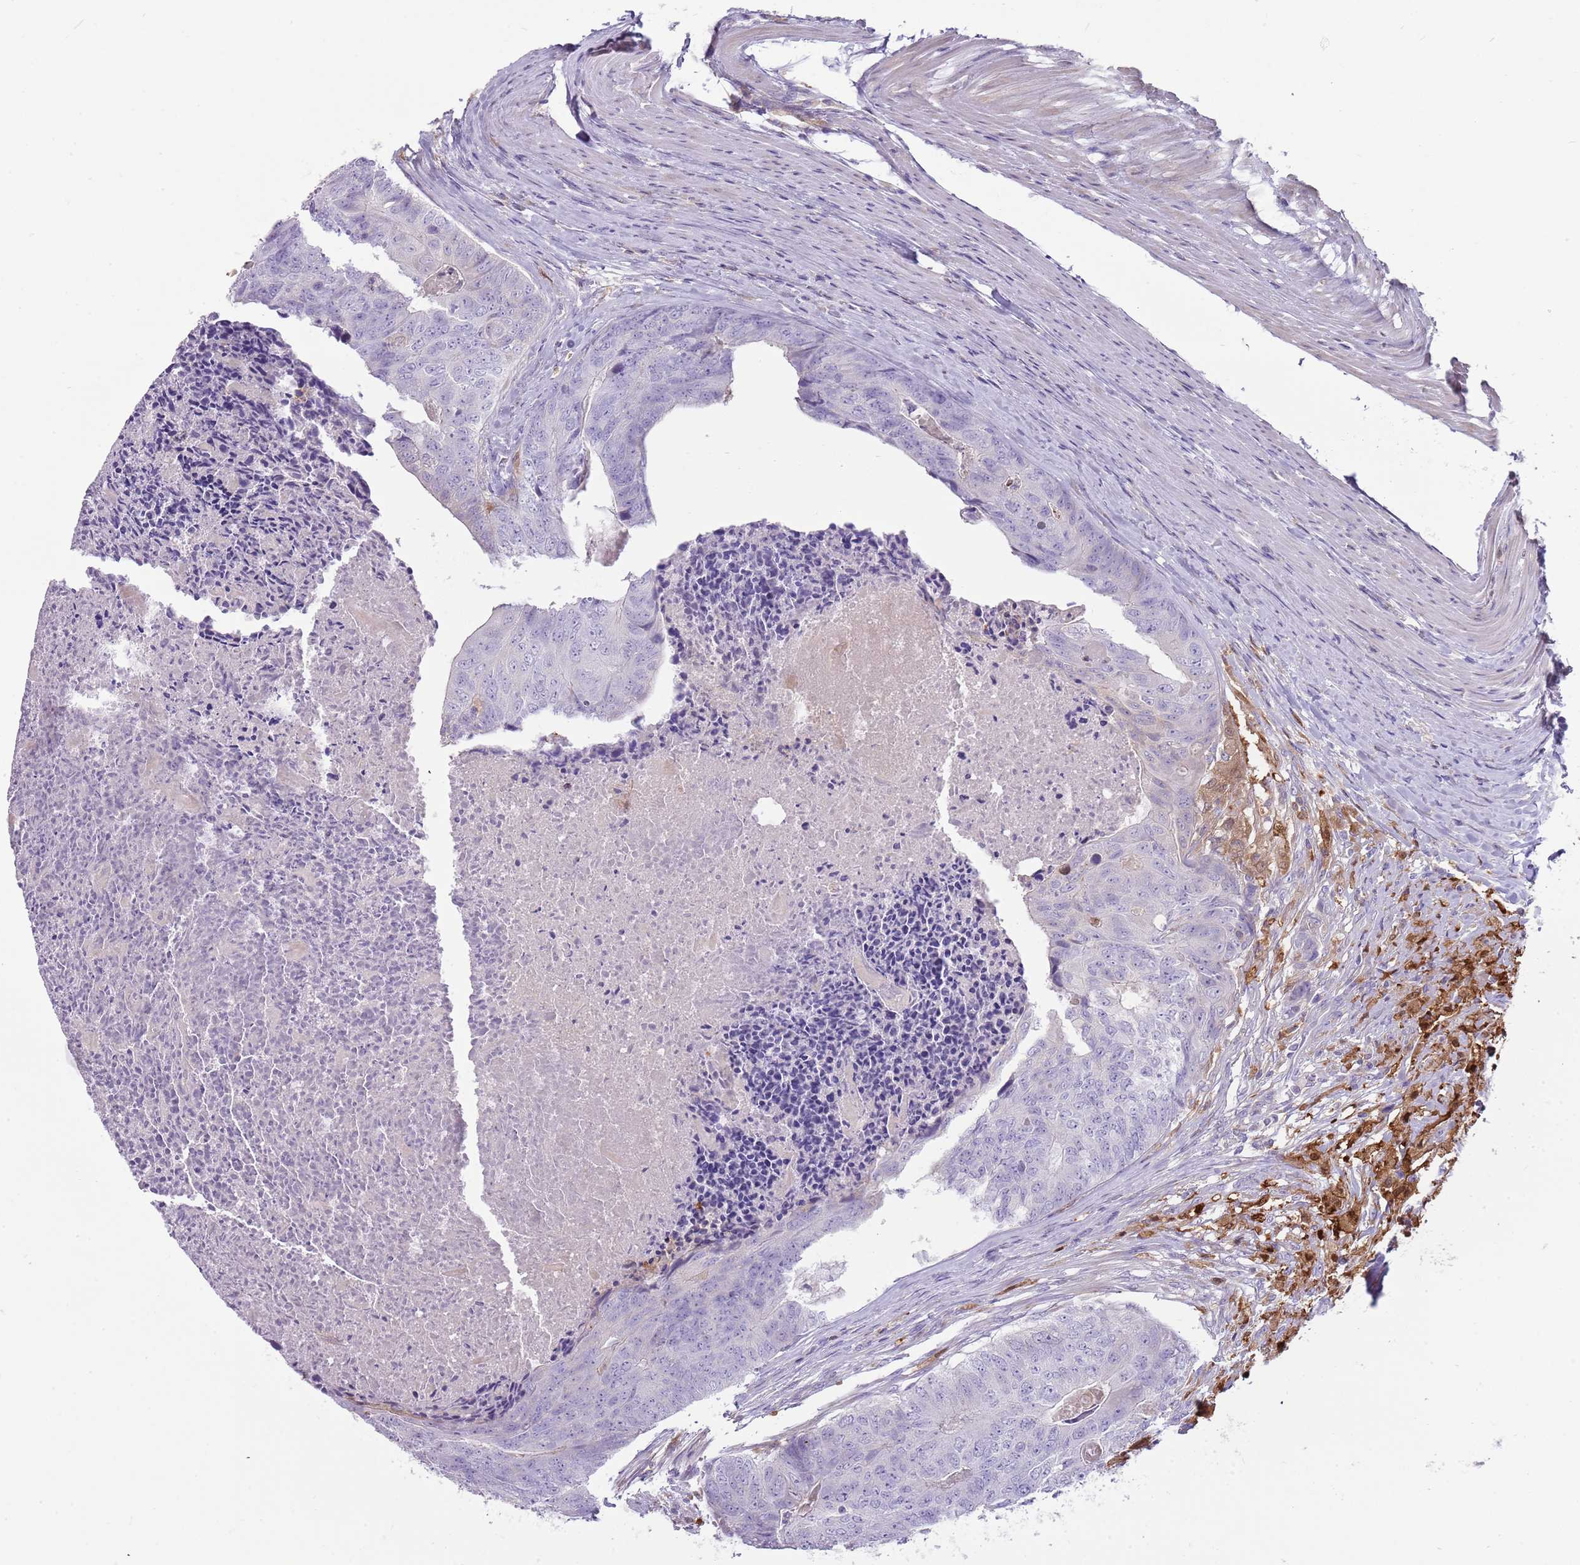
{"staining": {"intensity": "negative", "quantity": "none", "location": "none"}, "tissue": "colorectal cancer", "cell_type": "Tumor cells", "image_type": "cancer", "snomed": [{"axis": "morphology", "description": "Adenocarcinoma, NOS"}, {"axis": "topography", "description": "Colon"}], "caption": "Immunohistochemical staining of human colorectal adenocarcinoma shows no significant expression in tumor cells. (DAB (3,3'-diaminobenzidine) immunohistochemistry visualized using brightfield microscopy, high magnification).", "gene": "DIPK1C", "patient": {"sex": "female", "age": 67}}